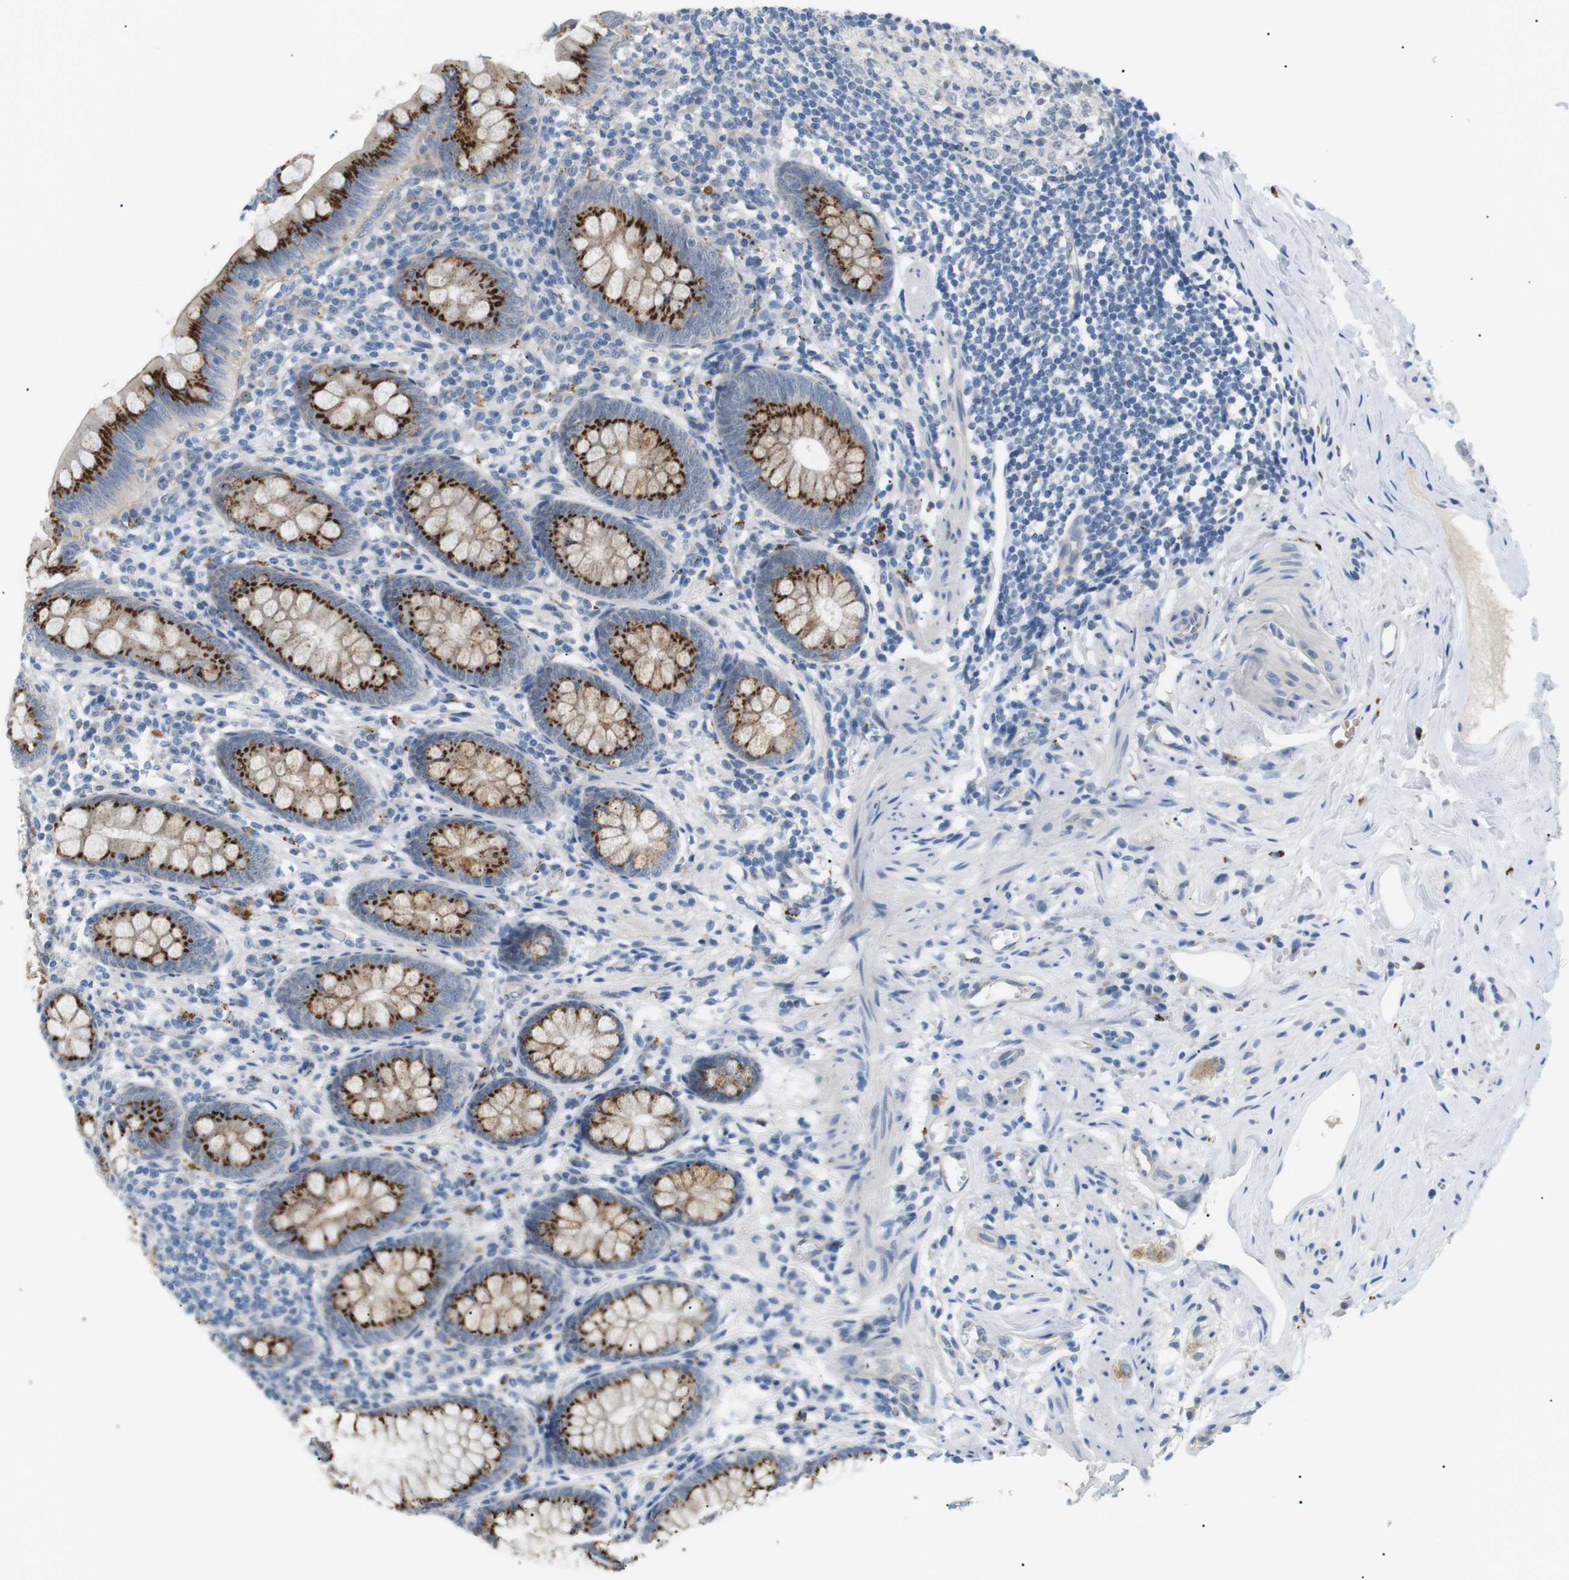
{"staining": {"intensity": "strong", "quantity": ">75%", "location": "cytoplasmic/membranous"}, "tissue": "appendix", "cell_type": "Glandular cells", "image_type": "normal", "snomed": [{"axis": "morphology", "description": "Normal tissue, NOS"}, {"axis": "topography", "description": "Appendix"}], "caption": "Glandular cells show high levels of strong cytoplasmic/membranous expression in about >75% of cells in normal appendix. (Brightfield microscopy of DAB IHC at high magnification).", "gene": "B4GALNT2", "patient": {"sex": "female", "age": 77}}